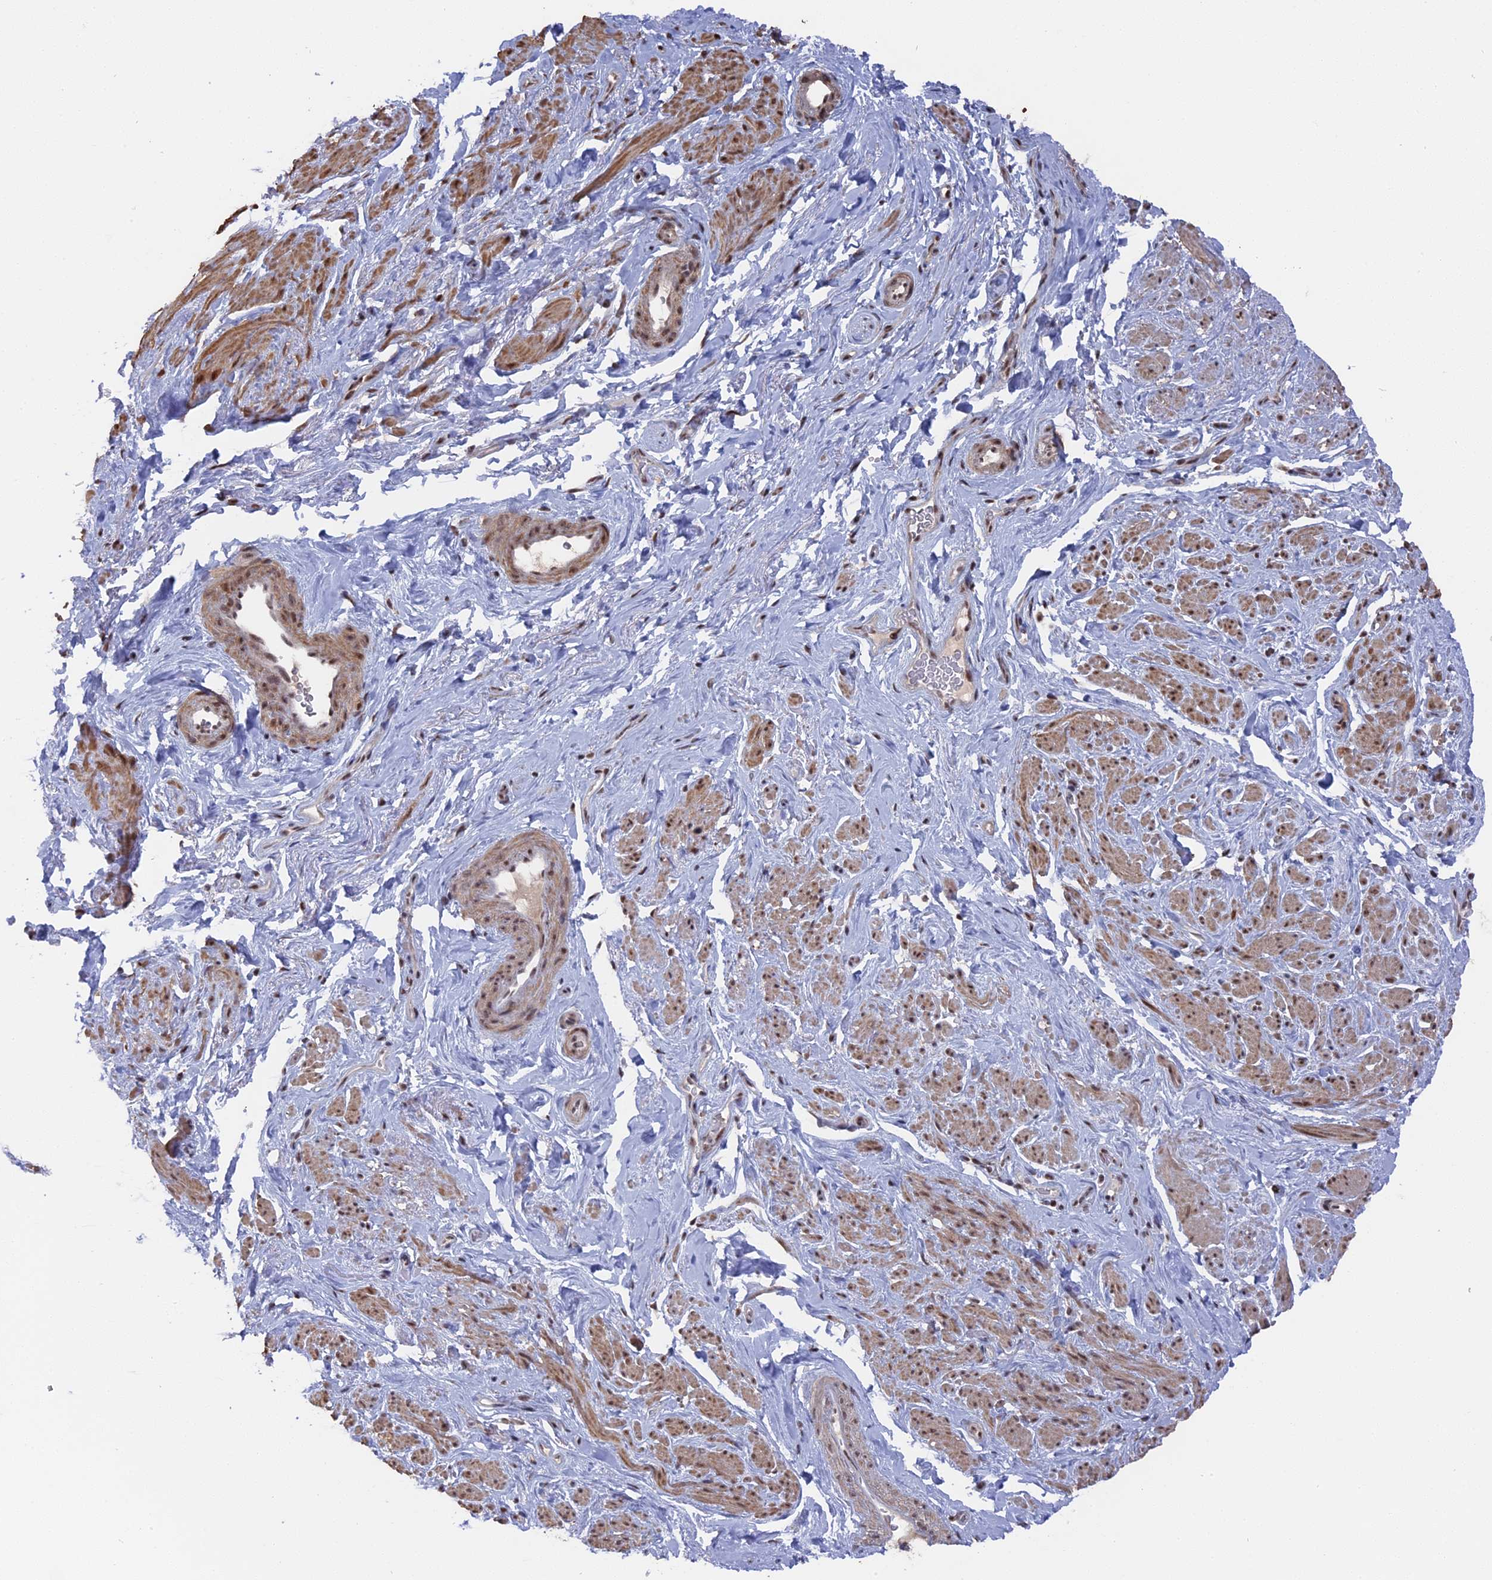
{"staining": {"intensity": "moderate", "quantity": "25%-75%", "location": "cytoplasmic/membranous,nuclear"}, "tissue": "smooth muscle", "cell_type": "Smooth muscle cells", "image_type": "normal", "snomed": [{"axis": "morphology", "description": "Normal tissue, NOS"}, {"axis": "topography", "description": "Smooth muscle"}, {"axis": "topography", "description": "Peripheral nerve tissue"}], "caption": "Smooth muscle cells show medium levels of moderate cytoplasmic/membranous,nuclear expression in approximately 25%-75% of cells in unremarkable human smooth muscle.", "gene": "SF3A2", "patient": {"sex": "male", "age": 69}}